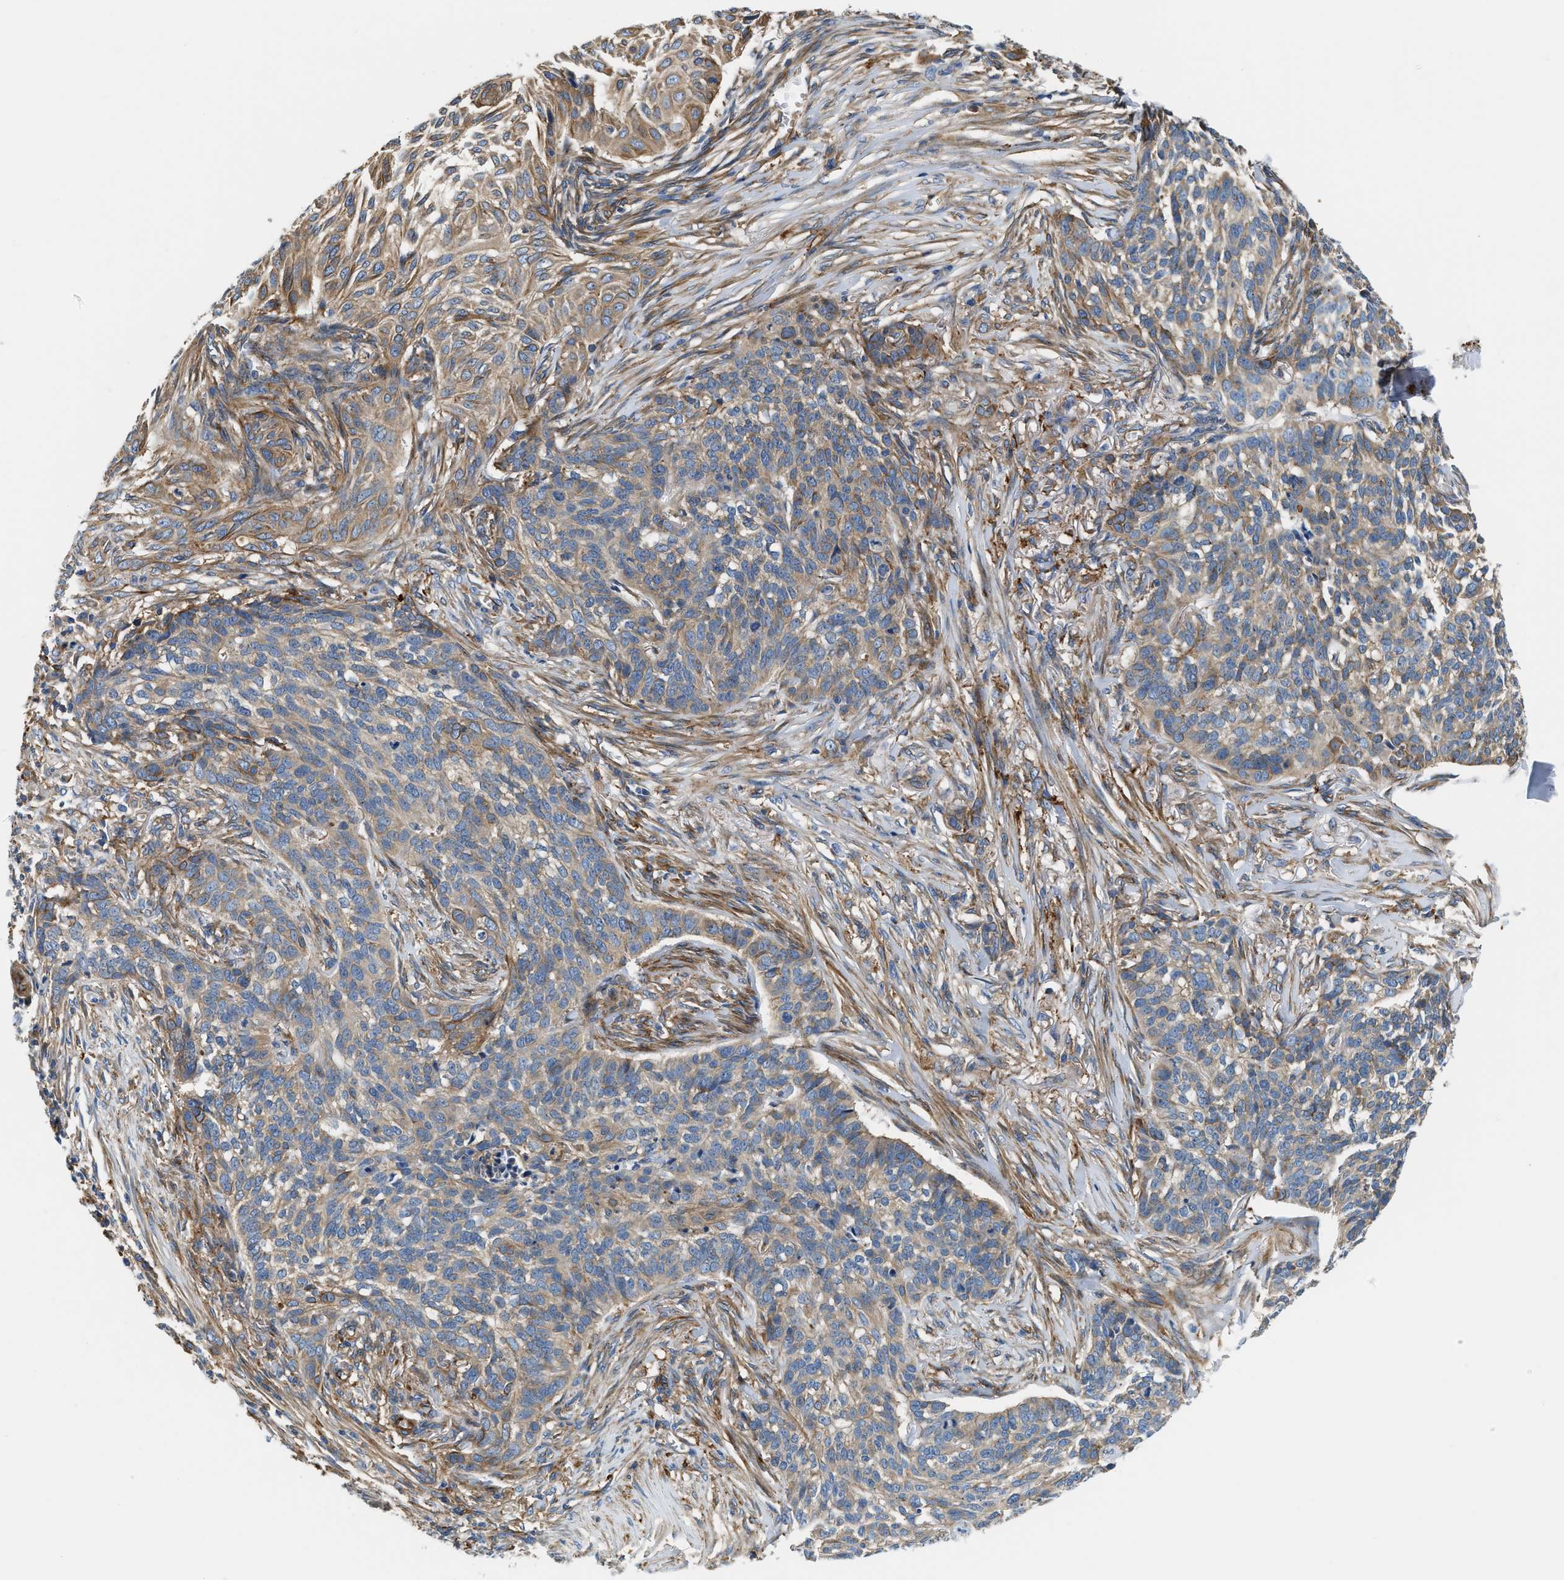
{"staining": {"intensity": "weak", "quantity": "25%-75%", "location": "cytoplasmic/membranous"}, "tissue": "skin cancer", "cell_type": "Tumor cells", "image_type": "cancer", "snomed": [{"axis": "morphology", "description": "Basal cell carcinoma"}, {"axis": "topography", "description": "Skin"}], "caption": "Immunohistochemistry (IHC) (DAB) staining of skin cancer demonstrates weak cytoplasmic/membranous protein staining in about 25%-75% of tumor cells. (IHC, brightfield microscopy, high magnification).", "gene": "NSUN7", "patient": {"sex": "male", "age": 85}}